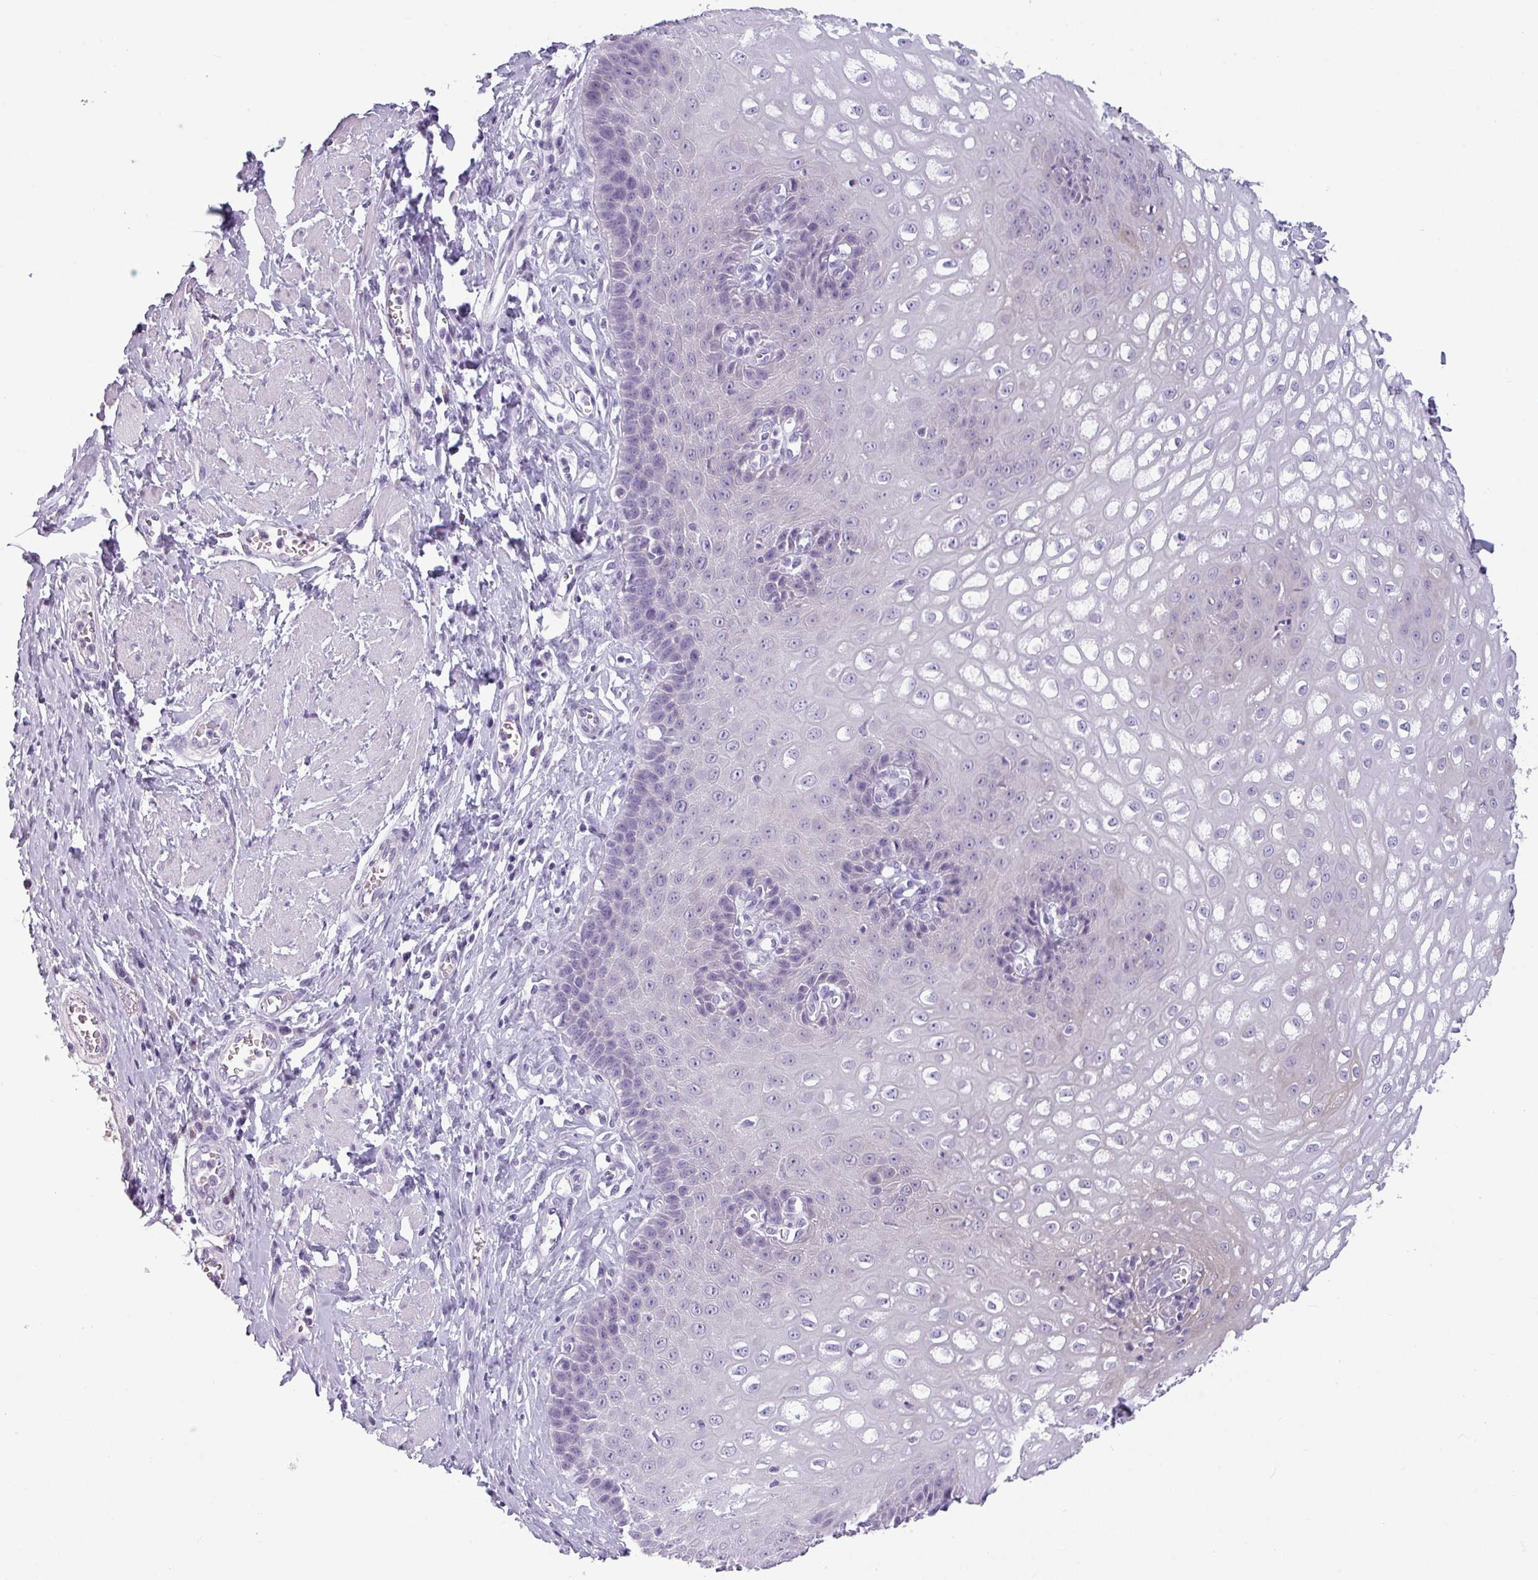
{"staining": {"intensity": "weak", "quantity": "<25%", "location": "cytoplasmic/membranous"}, "tissue": "esophagus", "cell_type": "Squamous epithelial cells", "image_type": "normal", "snomed": [{"axis": "morphology", "description": "Normal tissue, NOS"}, {"axis": "topography", "description": "Esophagus"}], "caption": "Photomicrograph shows no significant protein positivity in squamous epithelial cells of benign esophagus. (DAB (3,3'-diaminobenzidine) immunohistochemistry (IHC) with hematoxylin counter stain).", "gene": "SLC26A9", "patient": {"sex": "male", "age": 67}}